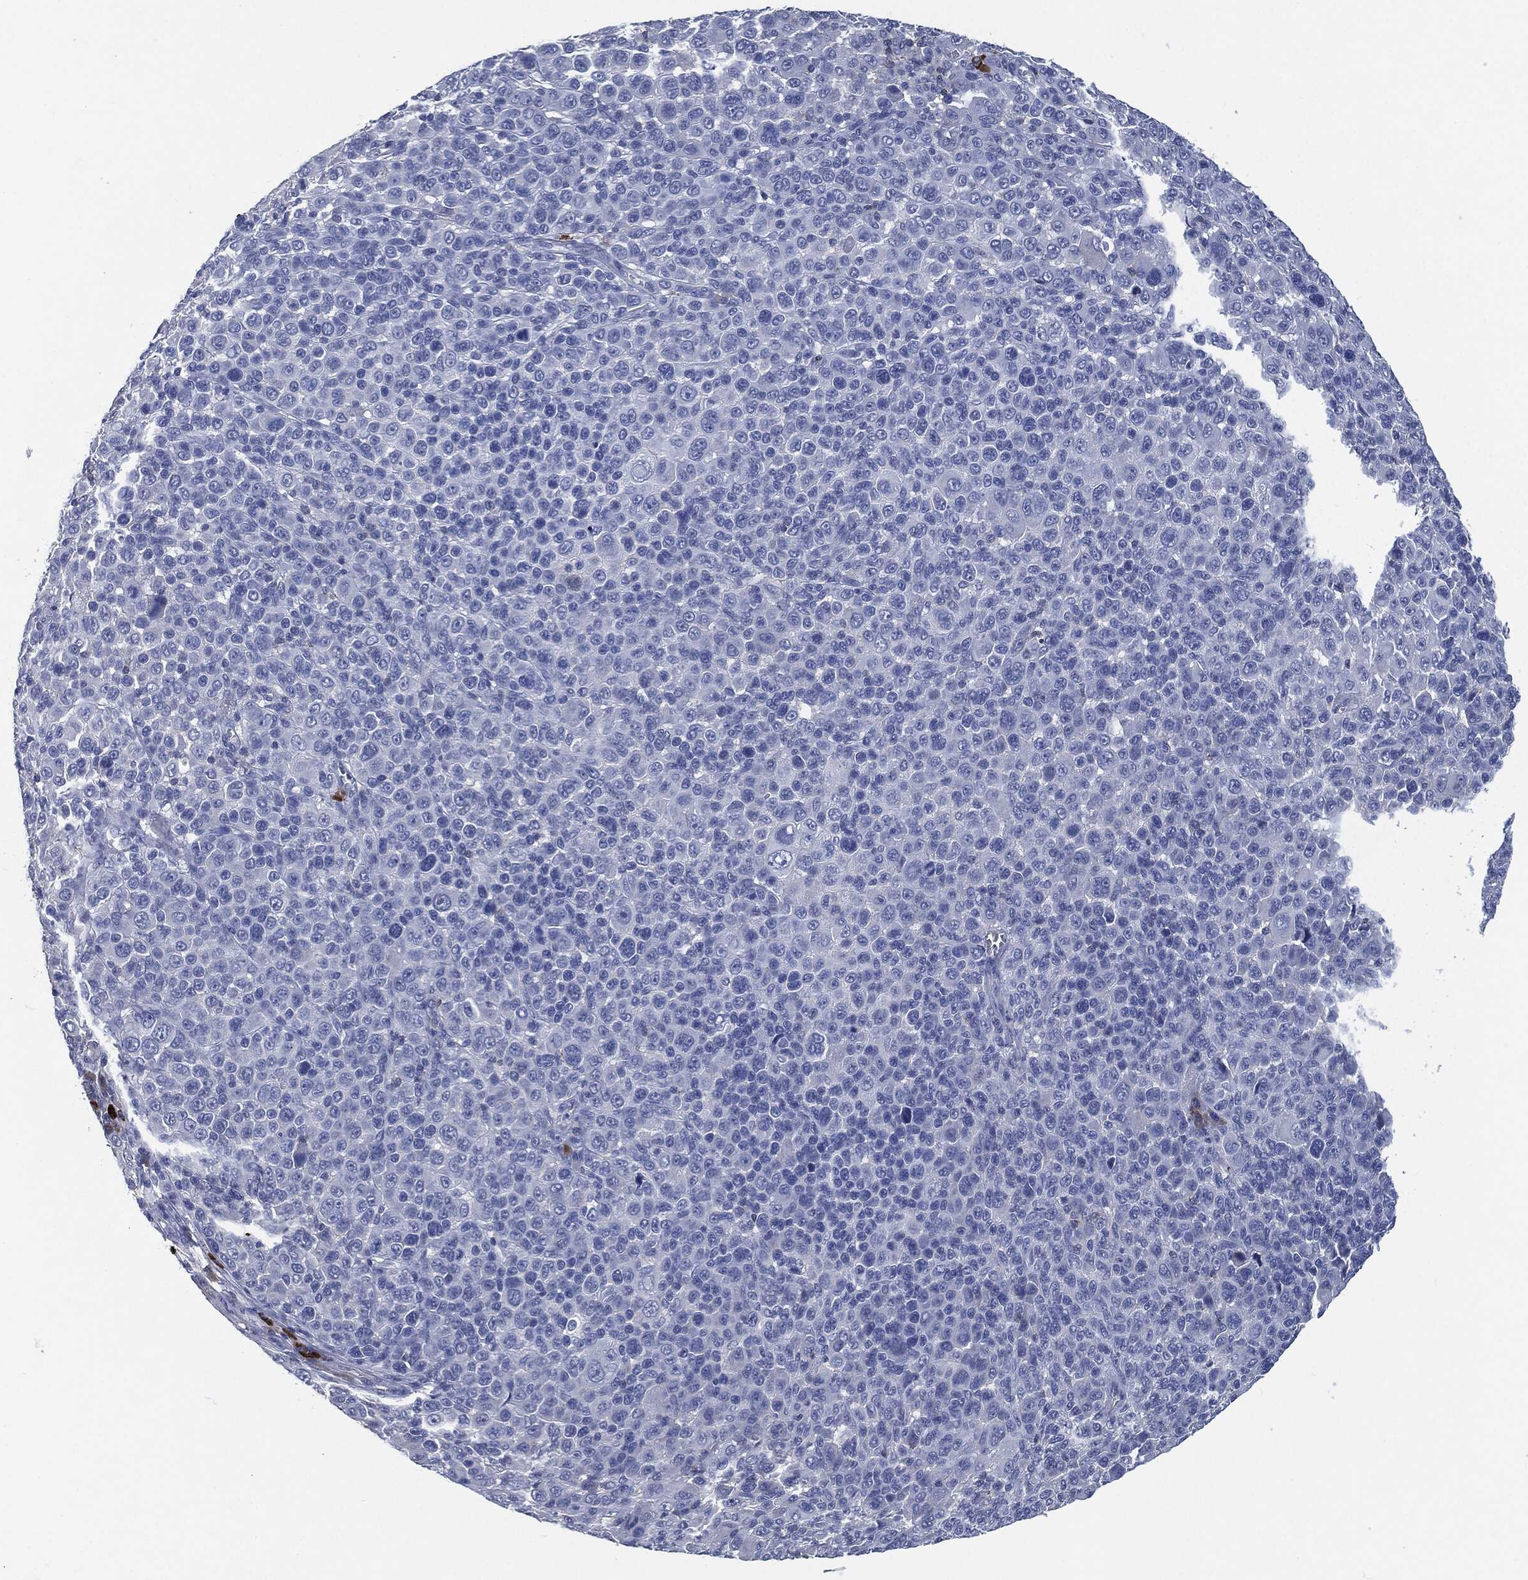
{"staining": {"intensity": "negative", "quantity": "none", "location": "none"}, "tissue": "melanoma", "cell_type": "Tumor cells", "image_type": "cancer", "snomed": [{"axis": "morphology", "description": "Malignant melanoma, NOS"}, {"axis": "topography", "description": "Skin"}], "caption": "An image of malignant melanoma stained for a protein reveals no brown staining in tumor cells.", "gene": "CD27", "patient": {"sex": "female", "age": 57}}